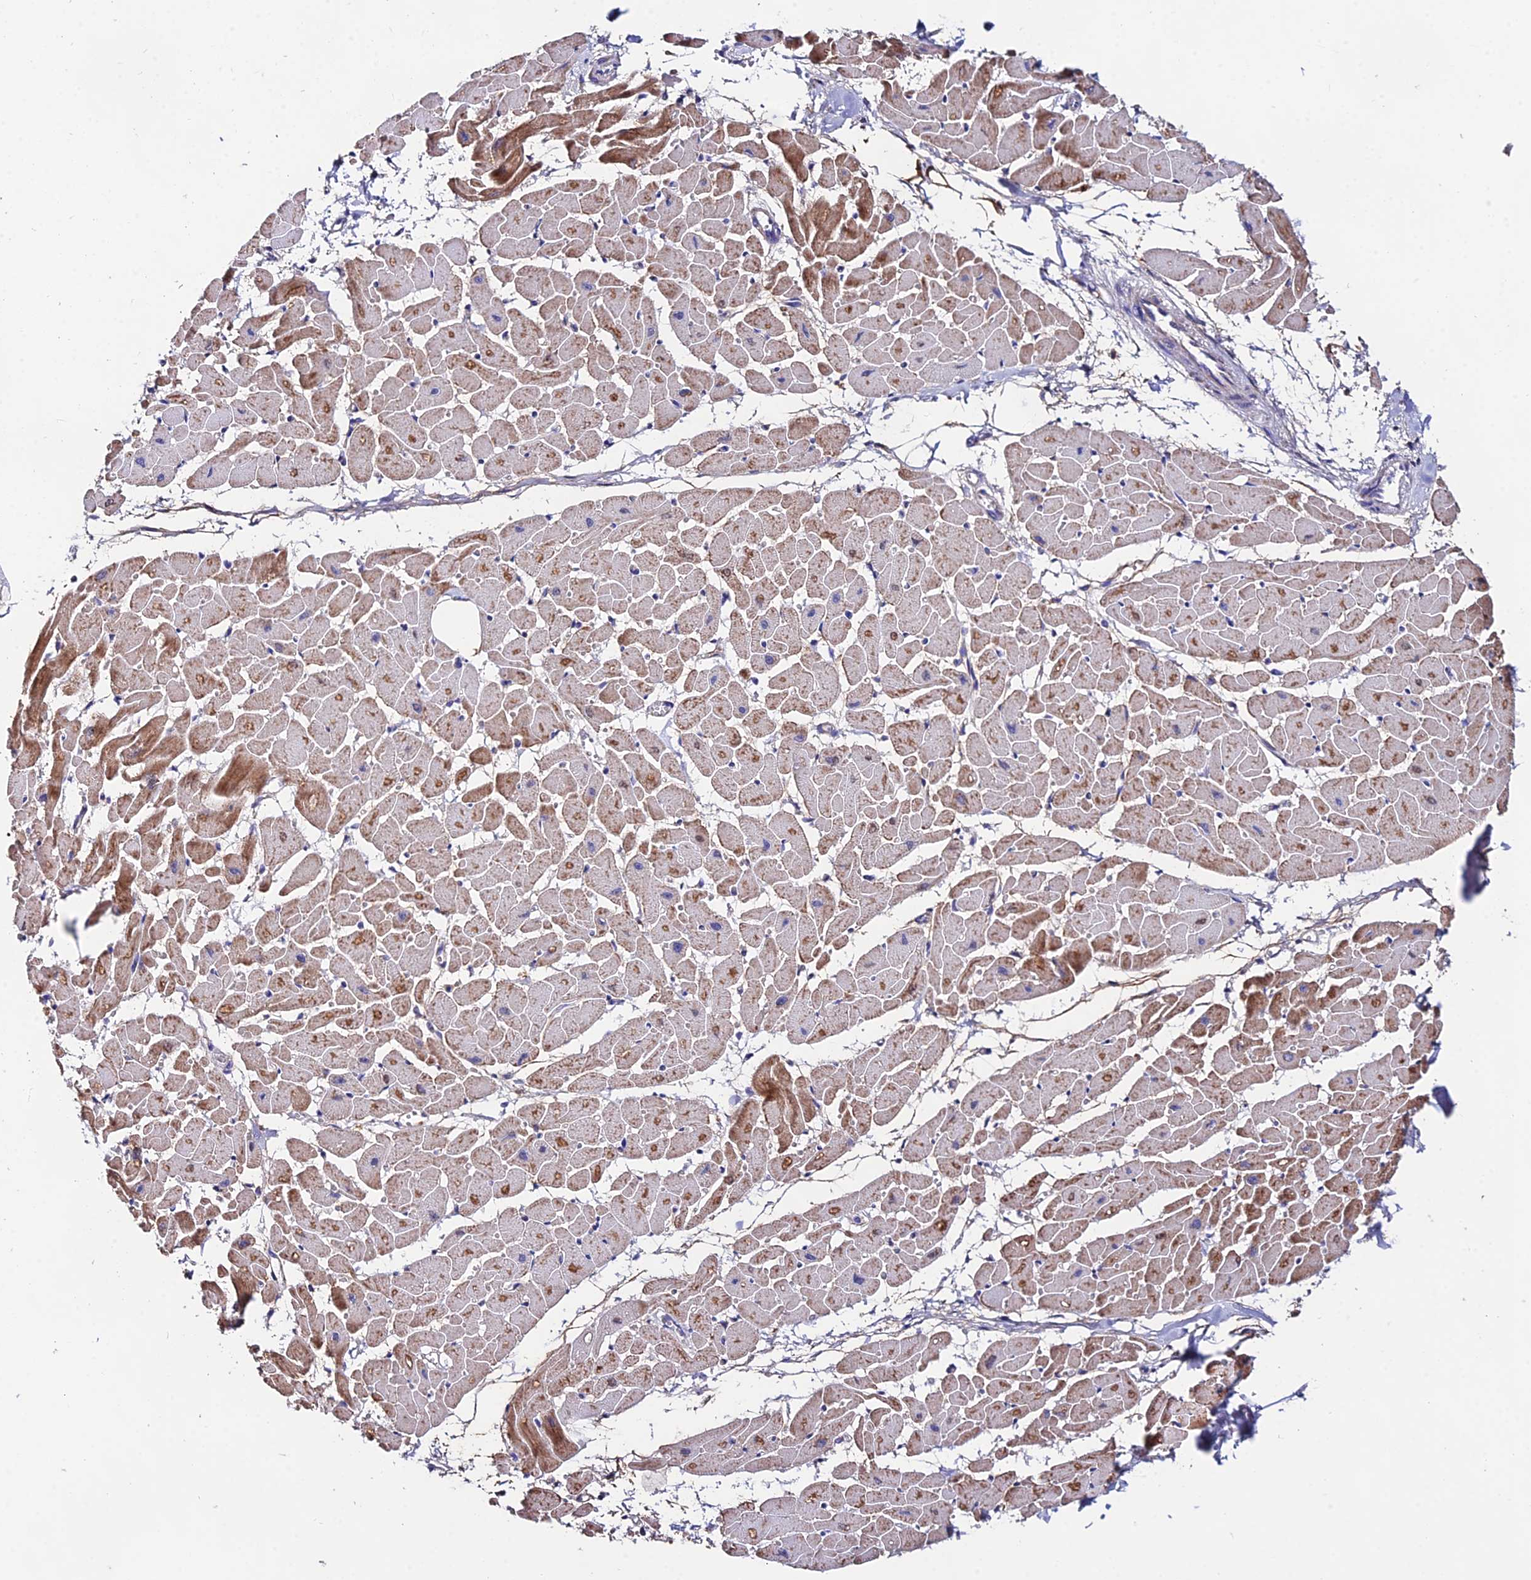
{"staining": {"intensity": "moderate", "quantity": "25%-75%", "location": "cytoplasmic/membranous"}, "tissue": "heart muscle", "cell_type": "Cardiomyocytes", "image_type": "normal", "snomed": [{"axis": "morphology", "description": "Normal tissue, NOS"}, {"axis": "topography", "description": "Heart"}], "caption": "A high-resolution micrograph shows IHC staining of normal heart muscle, which displays moderate cytoplasmic/membranous expression in approximately 25%-75% of cardiomyocytes.", "gene": "PPP2R2A", "patient": {"sex": "female", "age": 19}}